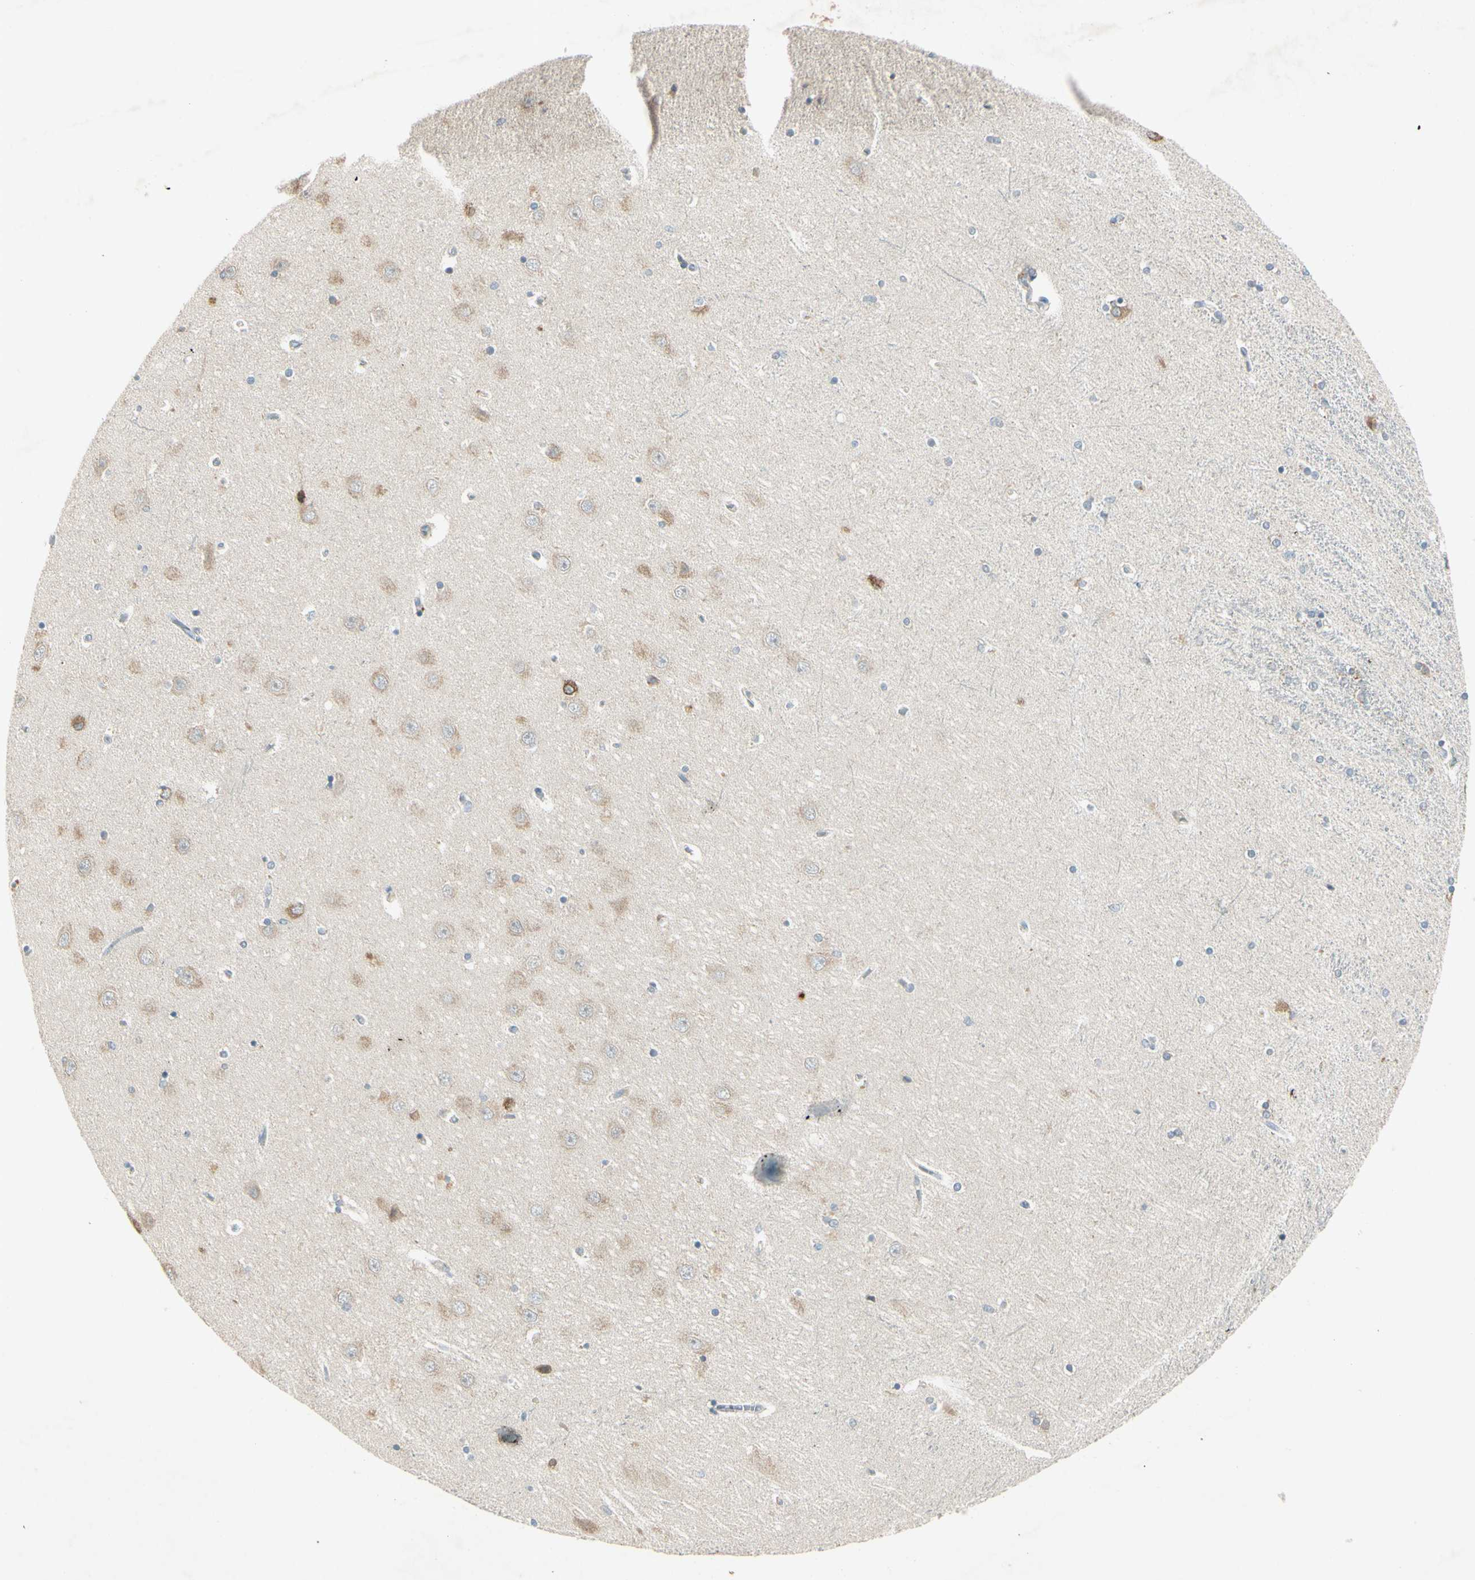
{"staining": {"intensity": "moderate", "quantity": "<25%", "location": "cytoplasmic/membranous"}, "tissue": "hippocampus", "cell_type": "Glial cells", "image_type": "normal", "snomed": [{"axis": "morphology", "description": "Normal tissue, NOS"}, {"axis": "topography", "description": "Hippocampus"}], "caption": "Immunohistochemistry (IHC) micrograph of unremarkable hippocampus stained for a protein (brown), which demonstrates low levels of moderate cytoplasmic/membranous expression in about <25% of glial cells.", "gene": "AATK", "patient": {"sex": "female", "age": 54}}